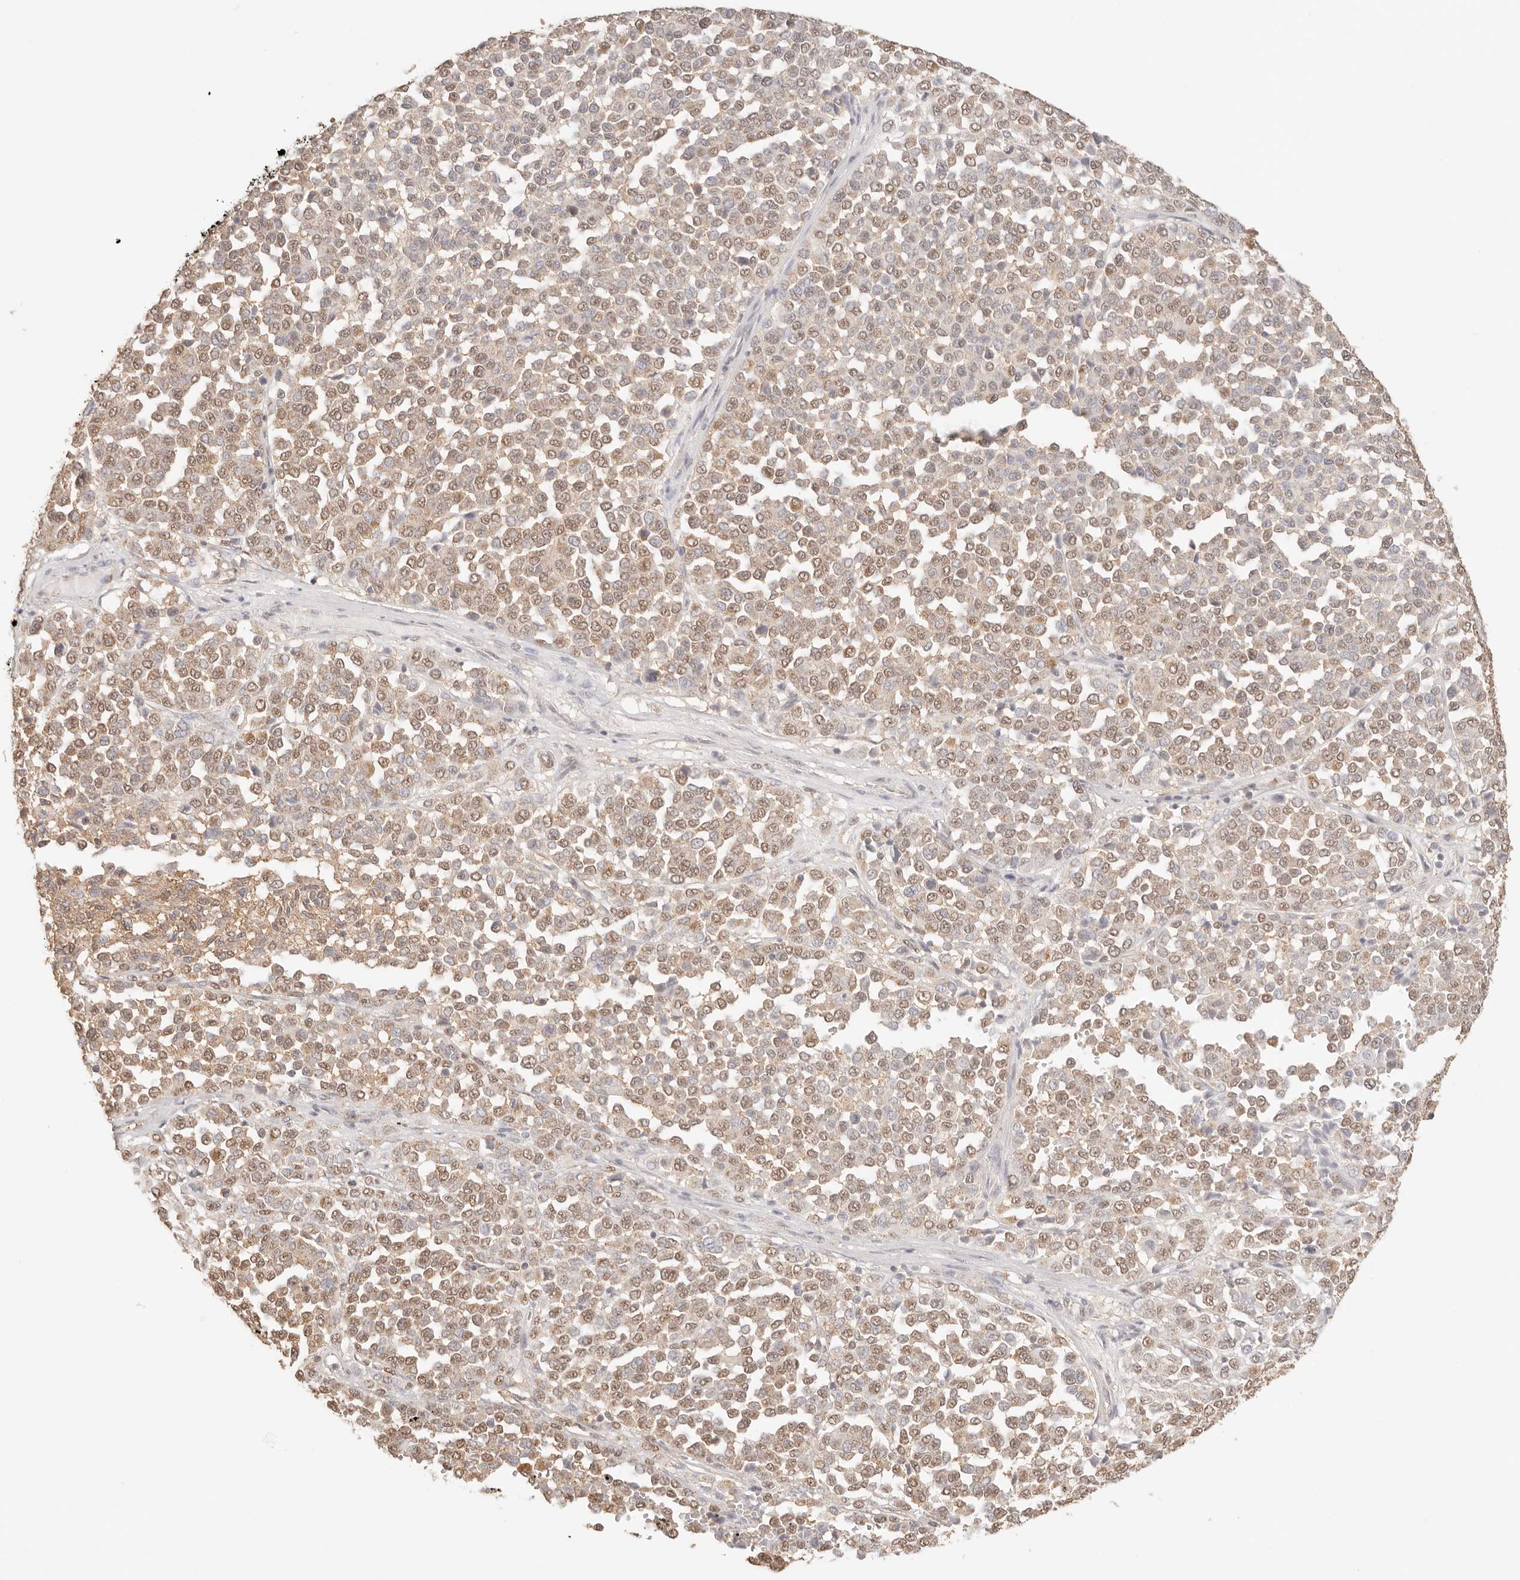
{"staining": {"intensity": "moderate", "quantity": ">75%", "location": "cytoplasmic/membranous,nuclear"}, "tissue": "melanoma", "cell_type": "Tumor cells", "image_type": "cancer", "snomed": [{"axis": "morphology", "description": "Malignant melanoma, Metastatic site"}, {"axis": "topography", "description": "Pancreas"}], "caption": "Malignant melanoma (metastatic site) stained for a protein shows moderate cytoplasmic/membranous and nuclear positivity in tumor cells.", "gene": "IL1R2", "patient": {"sex": "female", "age": 30}}